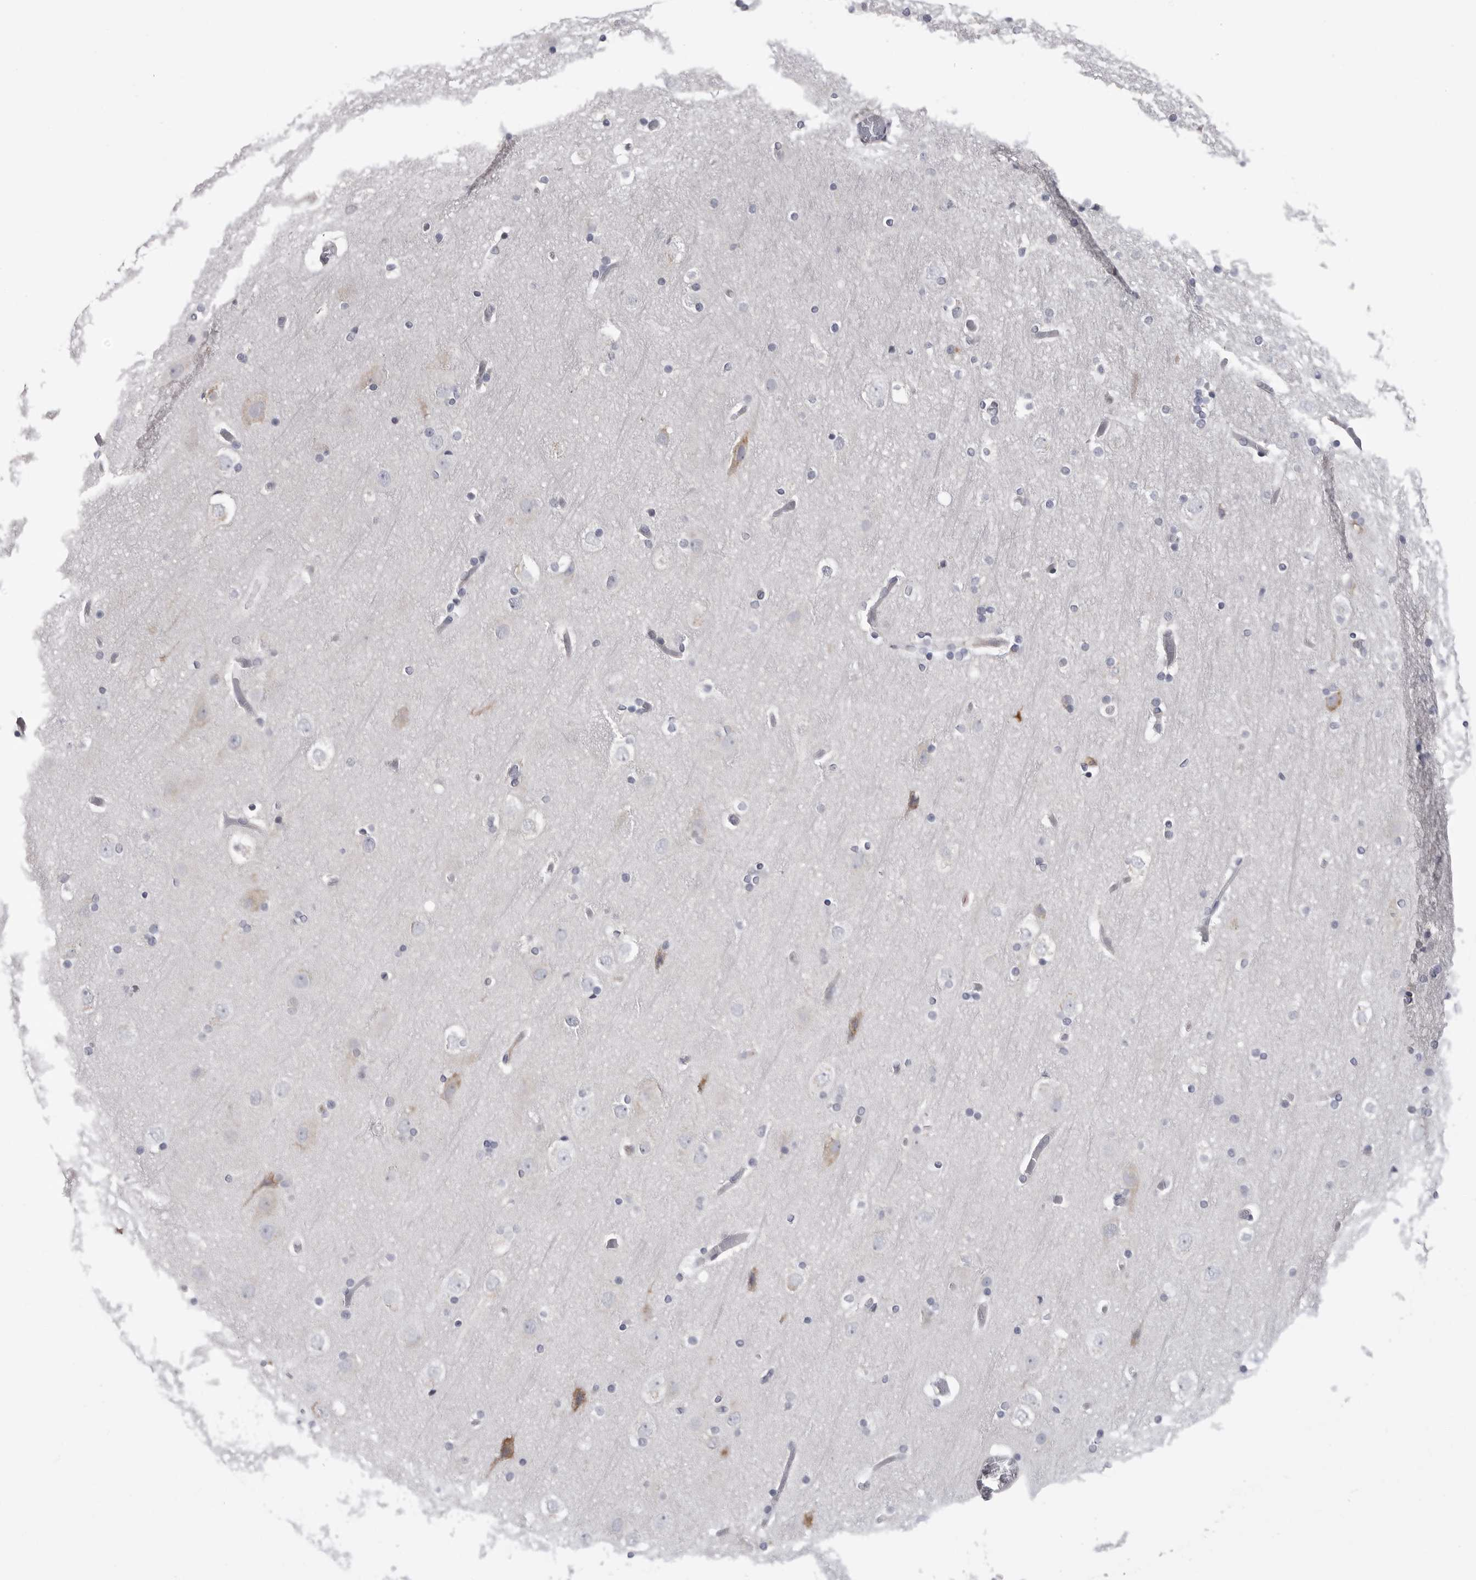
{"staining": {"intensity": "negative", "quantity": "none", "location": "none"}, "tissue": "cerebral cortex", "cell_type": "Endothelial cells", "image_type": "normal", "snomed": [{"axis": "morphology", "description": "Normal tissue, NOS"}, {"axis": "topography", "description": "Cerebral cortex"}], "caption": "Protein analysis of normal cerebral cortex shows no significant staining in endothelial cells.", "gene": "FKBP2", "patient": {"sex": "male", "age": 57}}